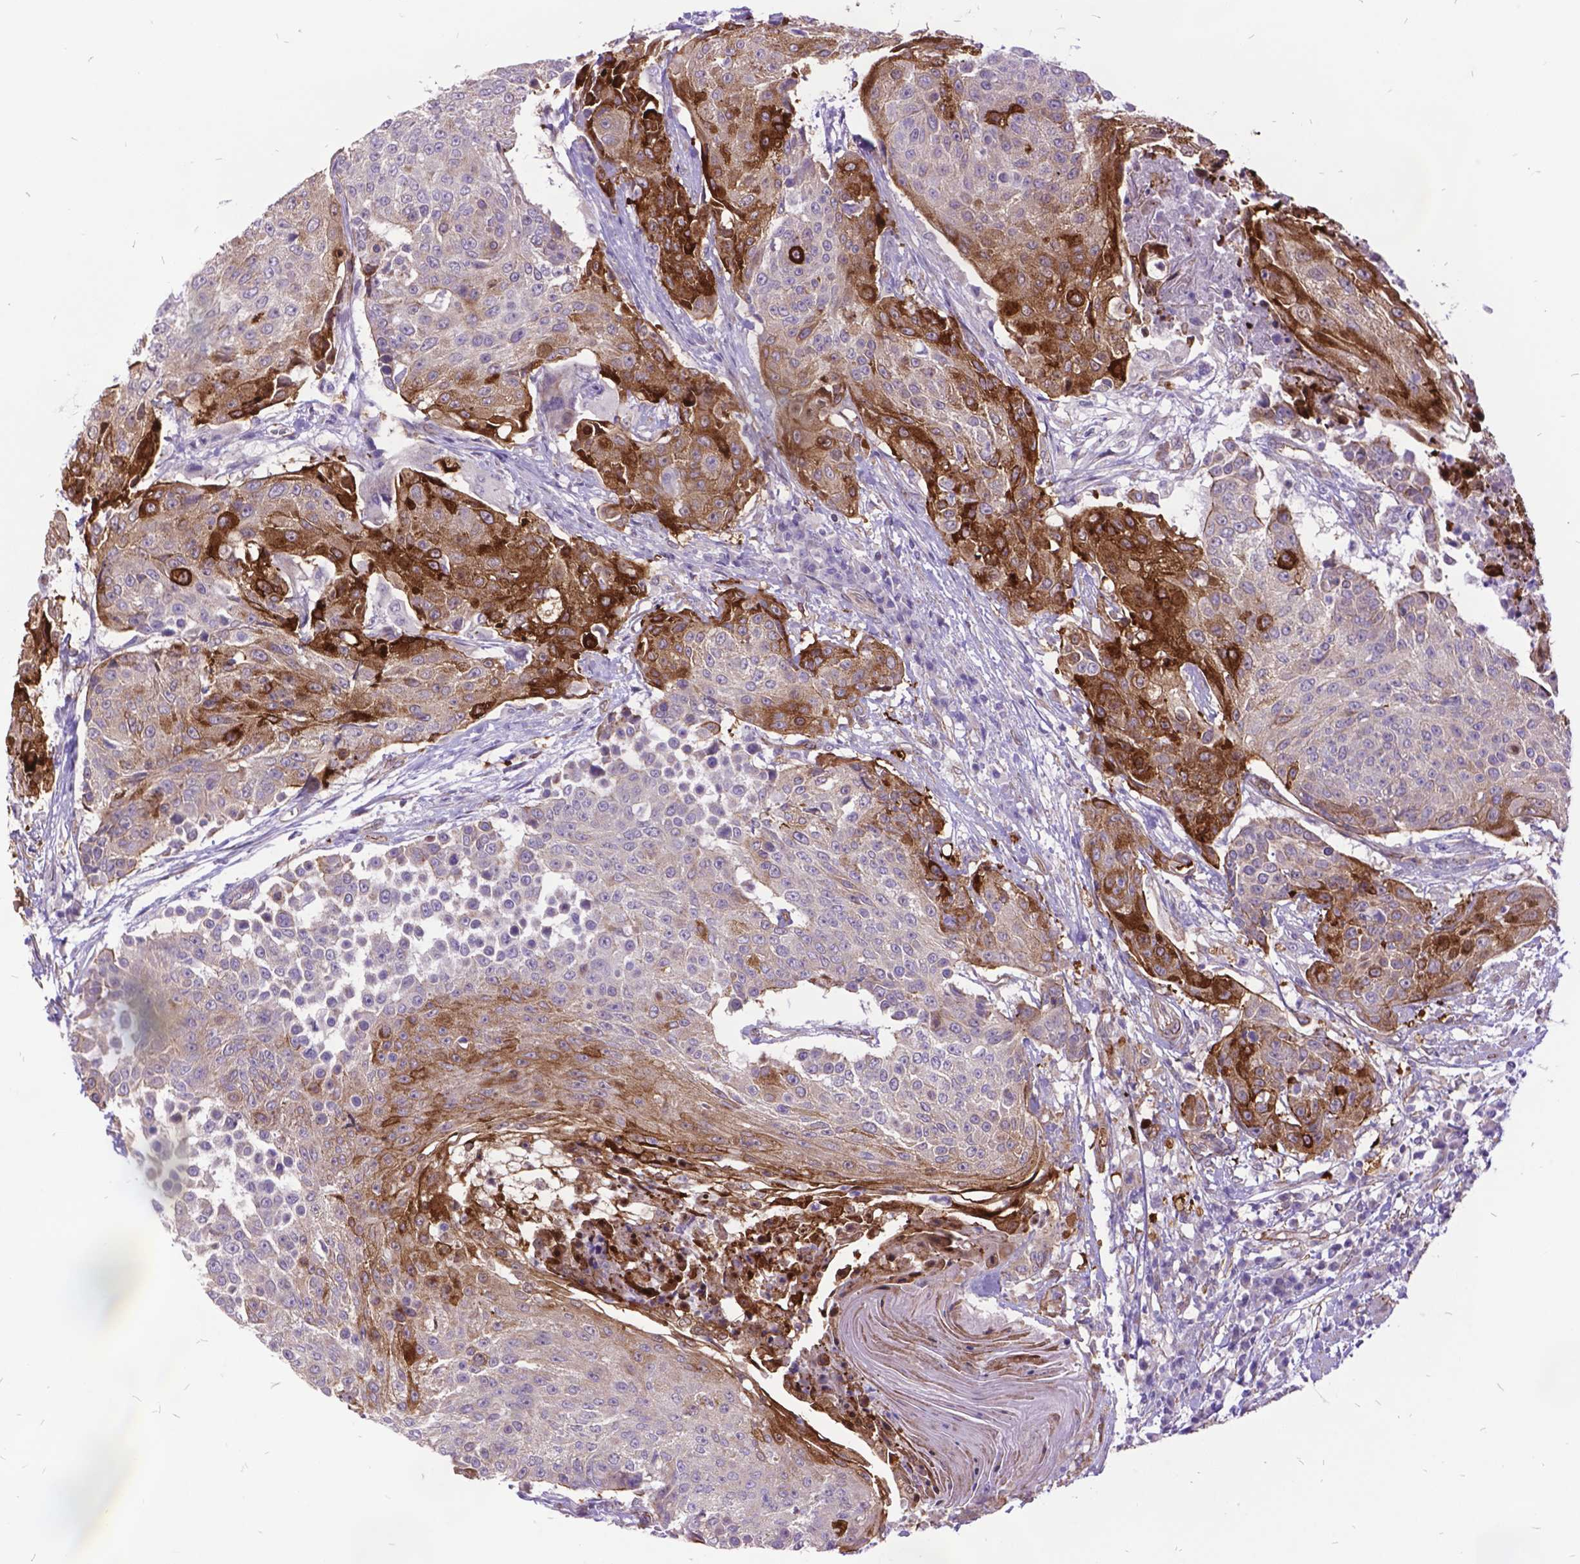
{"staining": {"intensity": "moderate", "quantity": "25%-75%", "location": "cytoplasmic/membranous"}, "tissue": "urothelial cancer", "cell_type": "Tumor cells", "image_type": "cancer", "snomed": [{"axis": "morphology", "description": "Urothelial carcinoma, High grade"}, {"axis": "topography", "description": "Urinary bladder"}], "caption": "Brown immunohistochemical staining in high-grade urothelial carcinoma exhibits moderate cytoplasmic/membranous staining in about 25%-75% of tumor cells.", "gene": "GRB7", "patient": {"sex": "female", "age": 63}}